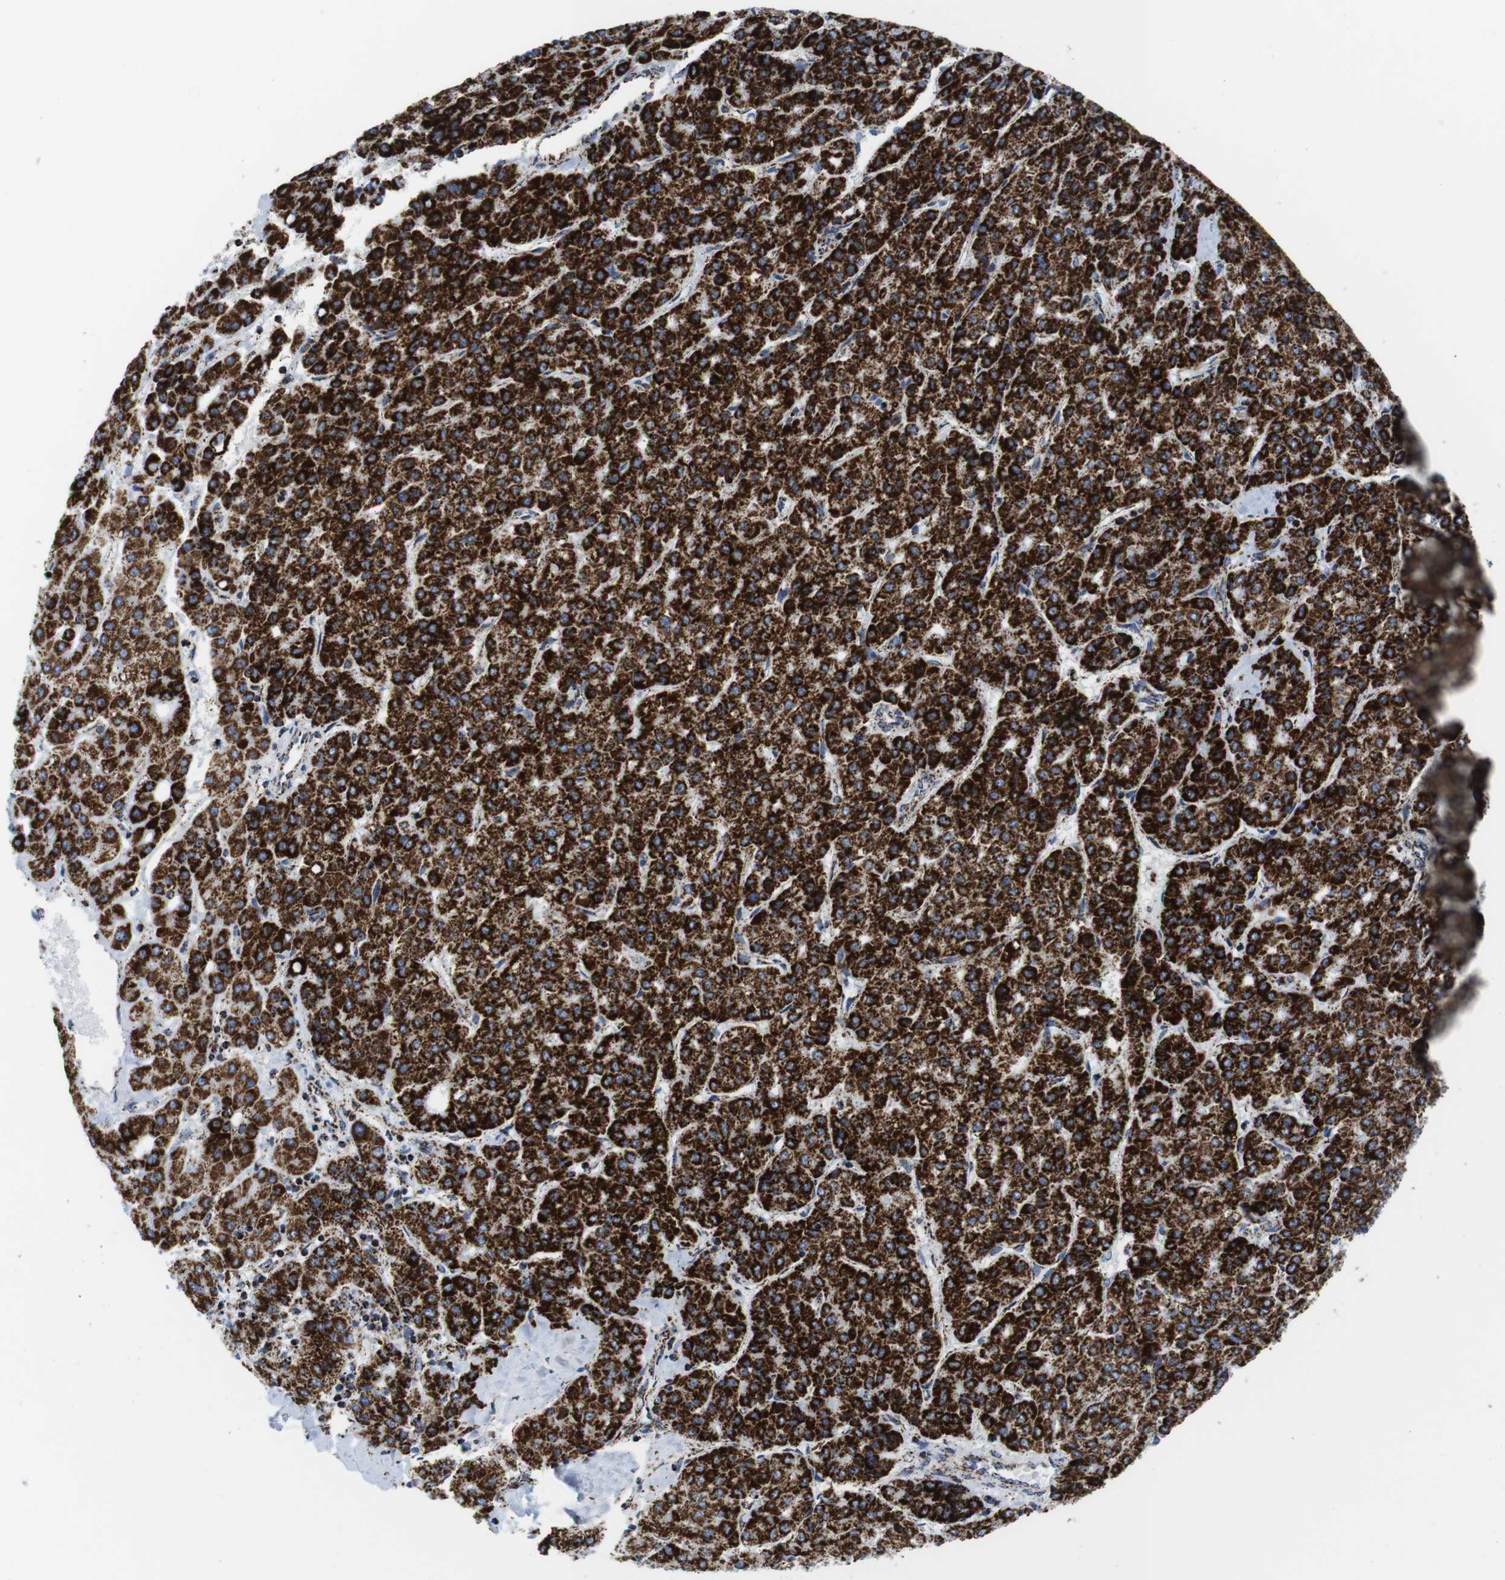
{"staining": {"intensity": "strong", "quantity": ">75%", "location": "cytoplasmic/membranous"}, "tissue": "liver cancer", "cell_type": "Tumor cells", "image_type": "cancer", "snomed": [{"axis": "morphology", "description": "Carcinoma, Hepatocellular, NOS"}, {"axis": "topography", "description": "Liver"}], "caption": "Immunohistochemical staining of human liver cancer (hepatocellular carcinoma) exhibits strong cytoplasmic/membranous protein staining in approximately >75% of tumor cells. (brown staining indicates protein expression, while blue staining denotes nuclei).", "gene": "ATP5PO", "patient": {"sex": "male", "age": 65}}